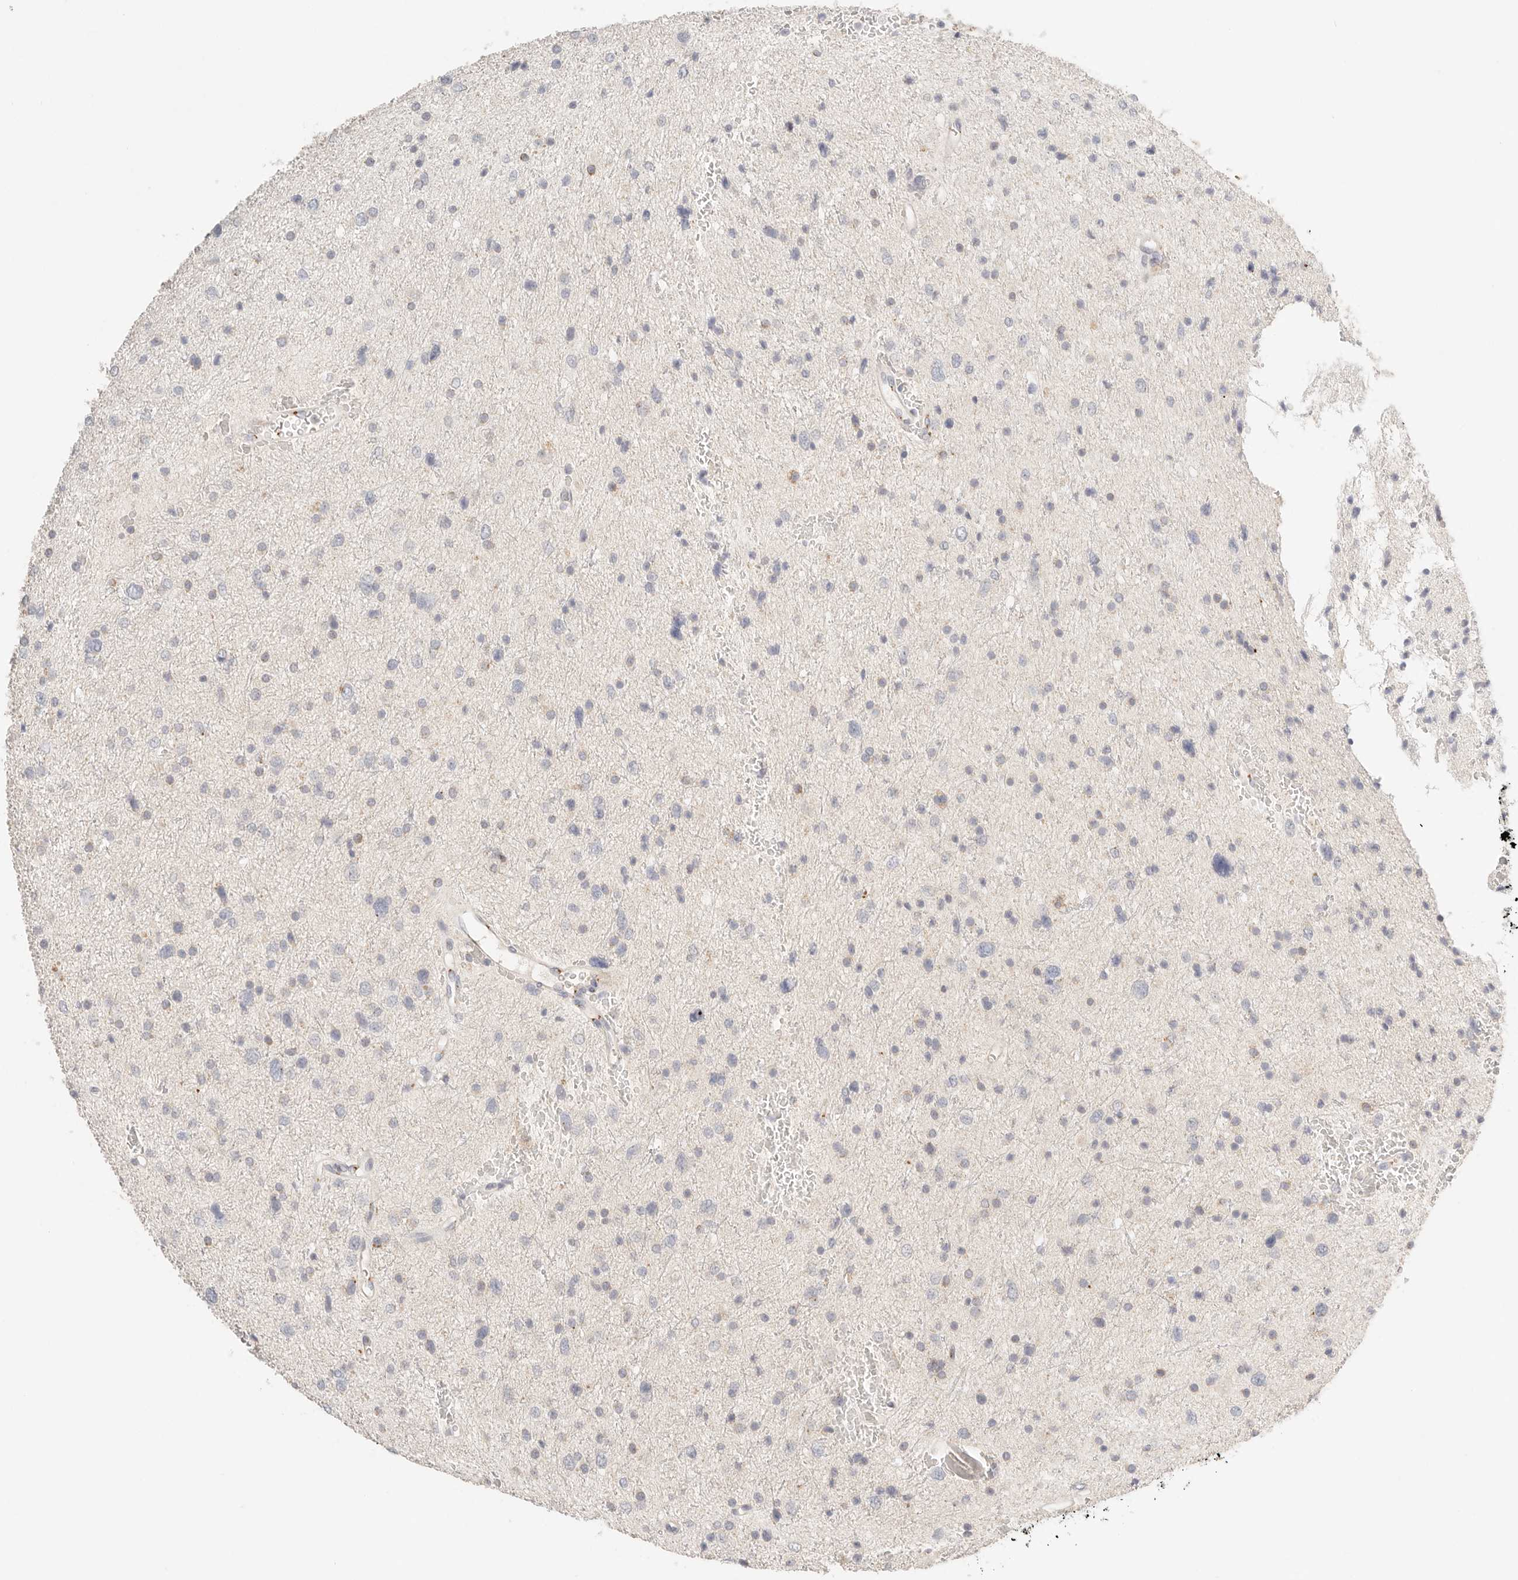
{"staining": {"intensity": "weak", "quantity": "<25%", "location": "cytoplasmic/membranous"}, "tissue": "glioma", "cell_type": "Tumor cells", "image_type": "cancer", "snomed": [{"axis": "morphology", "description": "Glioma, malignant, Low grade"}, {"axis": "topography", "description": "Brain"}], "caption": "Immunohistochemistry of human malignant low-grade glioma reveals no staining in tumor cells.", "gene": "CEP120", "patient": {"sex": "female", "age": 37}}